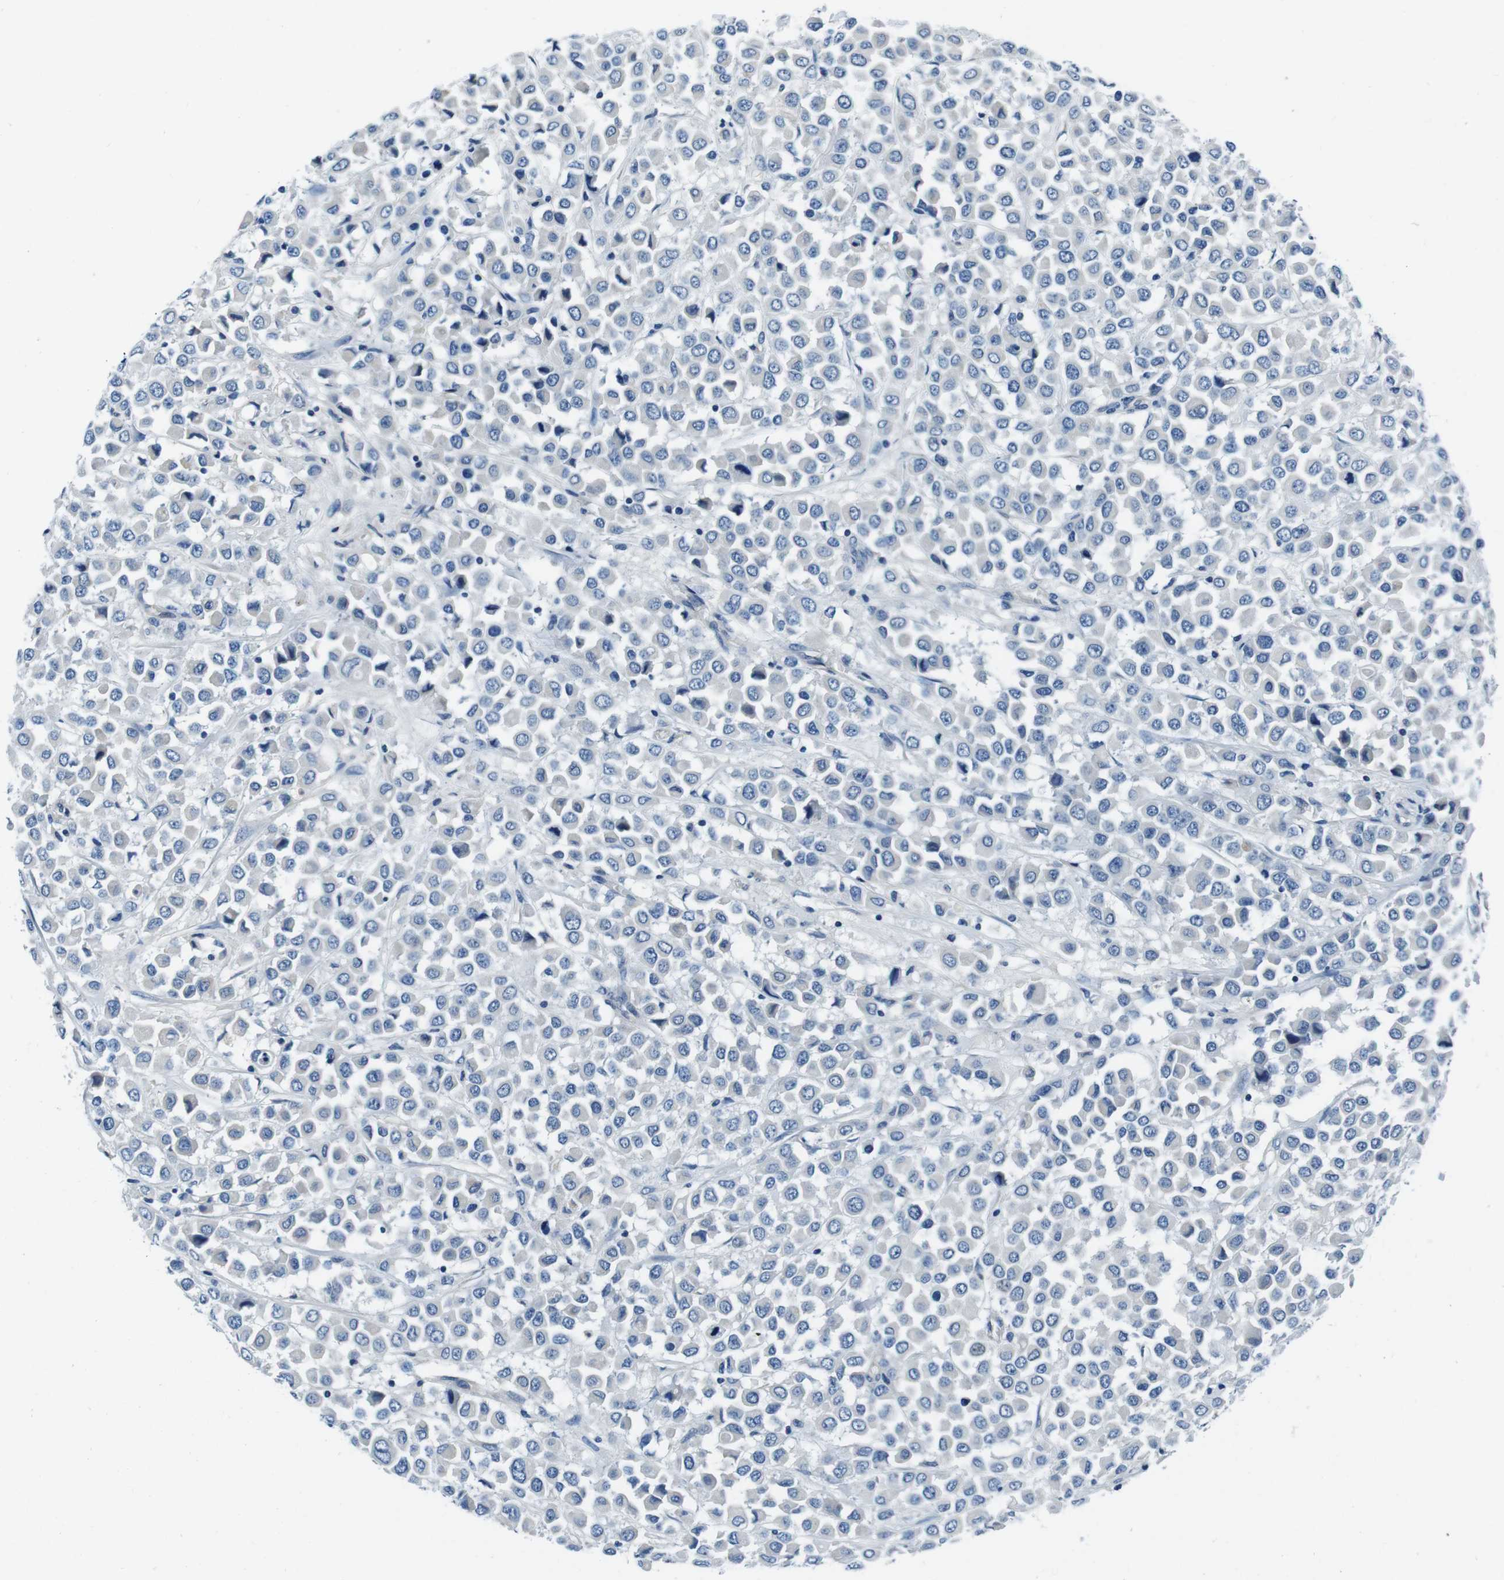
{"staining": {"intensity": "negative", "quantity": "none", "location": "none"}, "tissue": "breast cancer", "cell_type": "Tumor cells", "image_type": "cancer", "snomed": [{"axis": "morphology", "description": "Duct carcinoma"}, {"axis": "topography", "description": "Breast"}], "caption": "This is an IHC photomicrograph of intraductal carcinoma (breast). There is no positivity in tumor cells.", "gene": "CASQ1", "patient": {"sex": "female", "age": 61}}